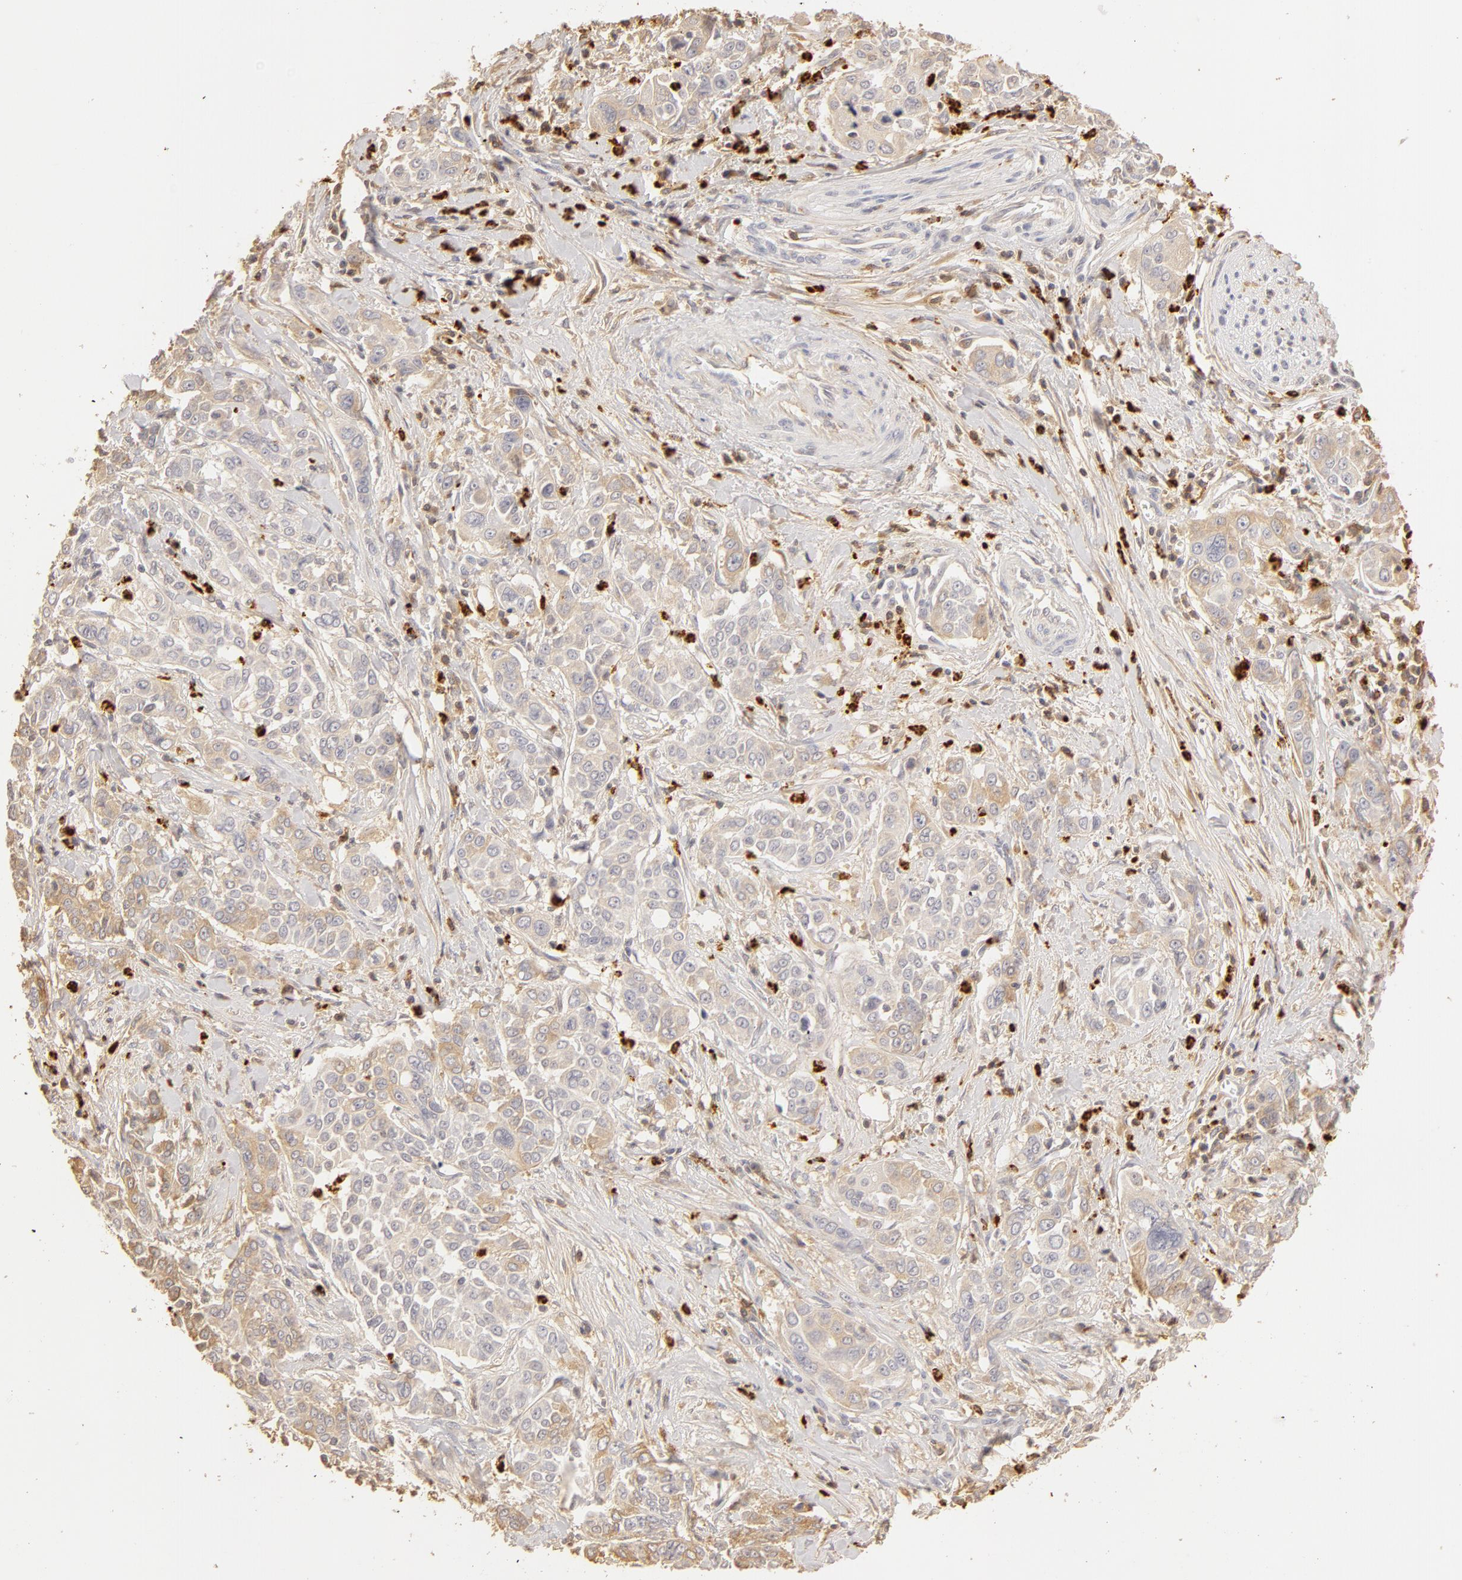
{"staining": {"intensity": "weak", "quantity": "<25%", "location": "cytoplasmic/membranous"}, "tissue": "pancreatic cancer", "cell_type": "Tumor cells", "image_type": "cancer", "snomed": [{"axis": "morphology", "description": "Adenocarcinoma, NOS"}, {"axis": "topography", "description": "Pancreas"}], "caption": "The immunohistochemistry histopathology image has no significant expression in tumor cells of adenocarcinoma (pancreatic) tissue.", "gene": "C1R", "patient": {"sex": "female", "age": 52}}